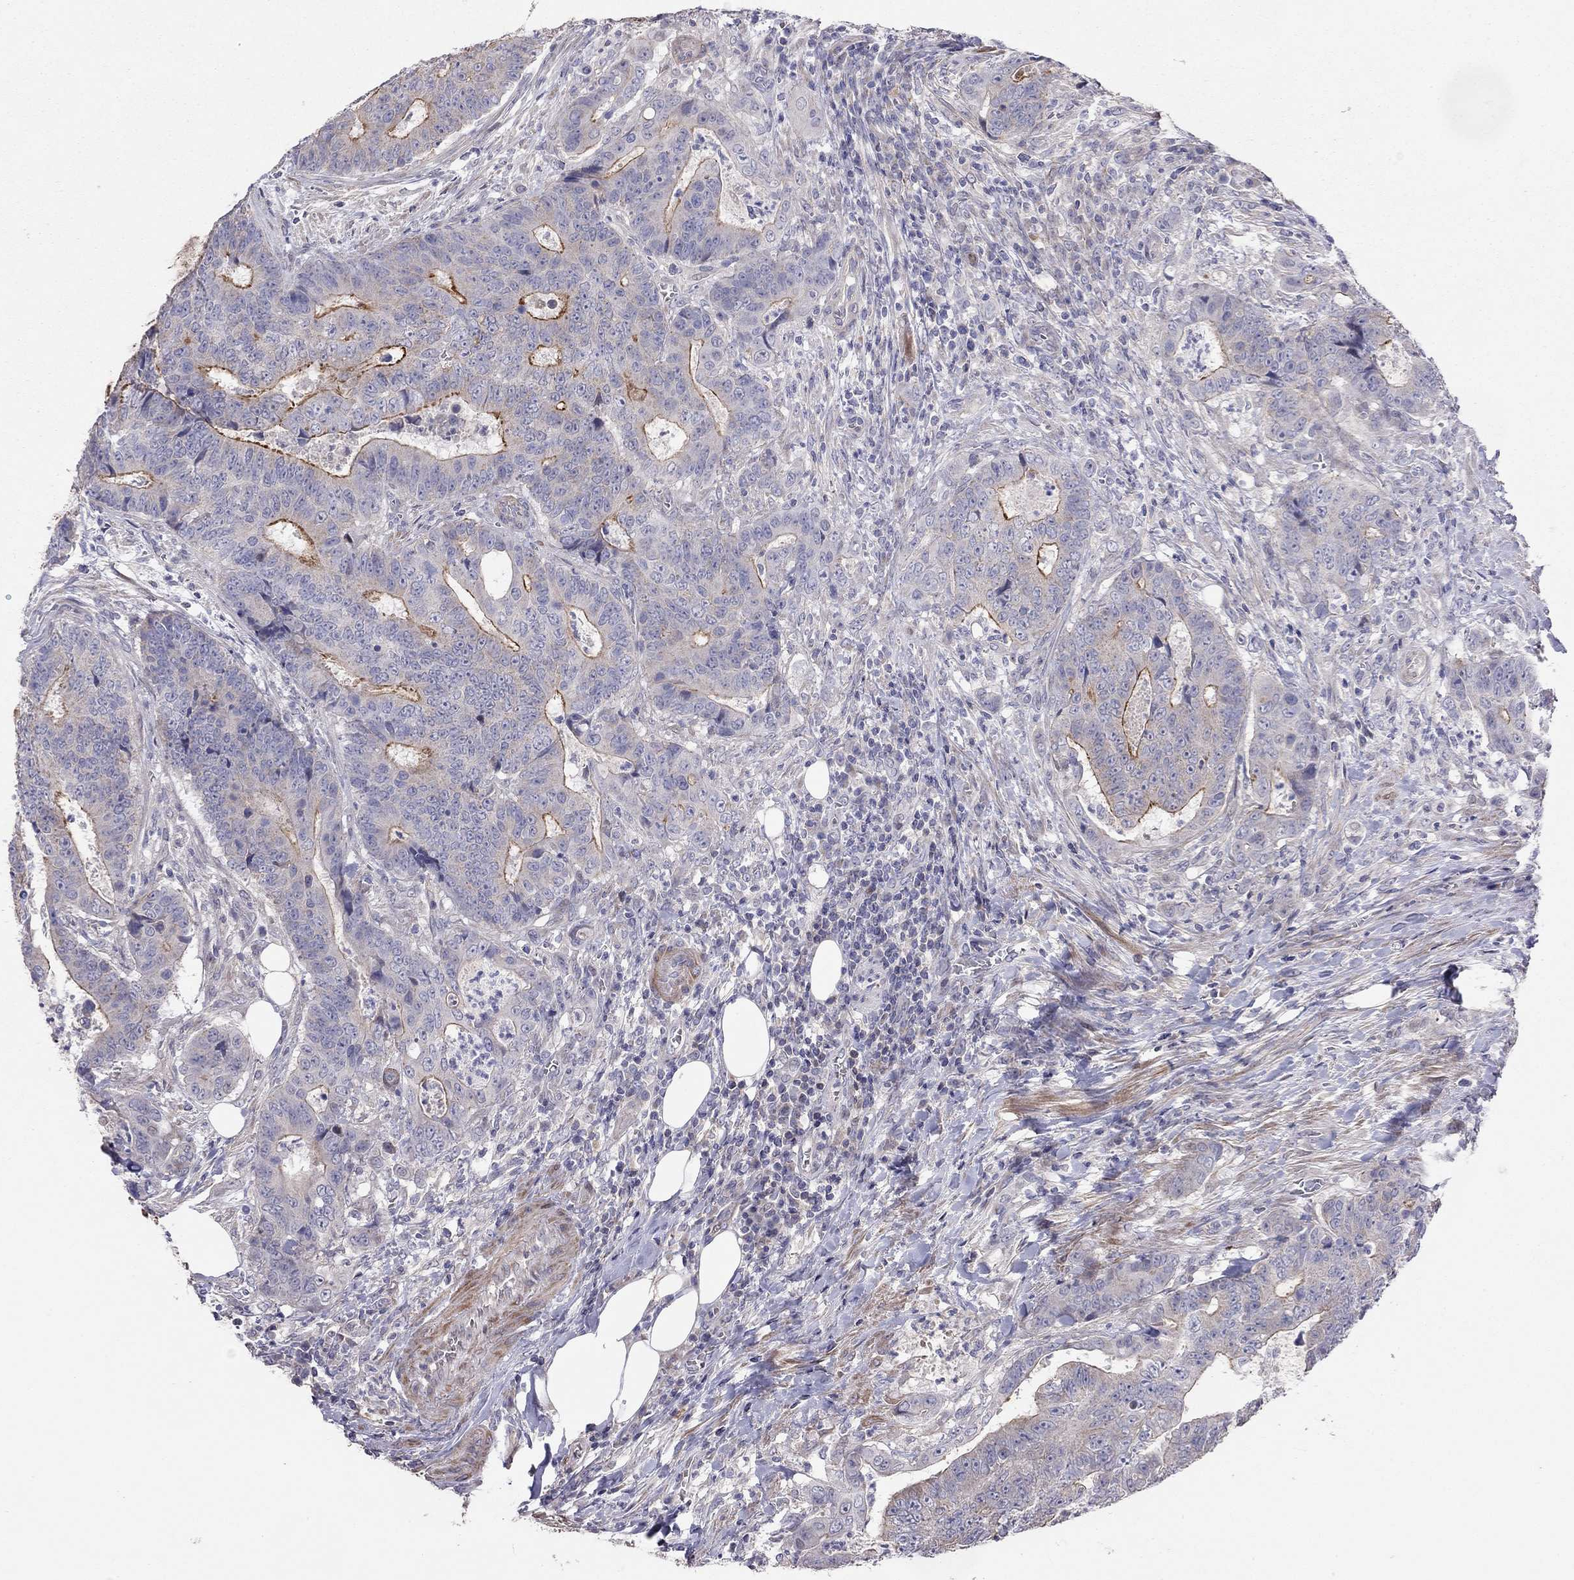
{"staining": {"intensity": "strong", "quantity": "<25%", "location": "cytoplasmic/membranous"}, "tissue": "colorectal cancer", "cell_type": "Tumor cells", "image_type": "cancer", "snomed": [{"axis": "morphology", "description": "Adenocarcinoma, NOS"}, {"axis": "topography", "description": "Colon"}], "caption": "High-magnification brightfield microscopy of colorectal adenocarcinoma stained with DAB (brown) and counterstained with hematoxylin (blue). tumor cells exhibit strong cytoplasmic/membranous expression is seen in about<25% of cells. The protein is stained brown, and the nuclei are stained in blue (DAB (3,3'-diaminobenzidine) IHC with brightfield microscopy, high magnification).", "gene": "SYTL2", "patient": {"sex": "female", "age": 48}}